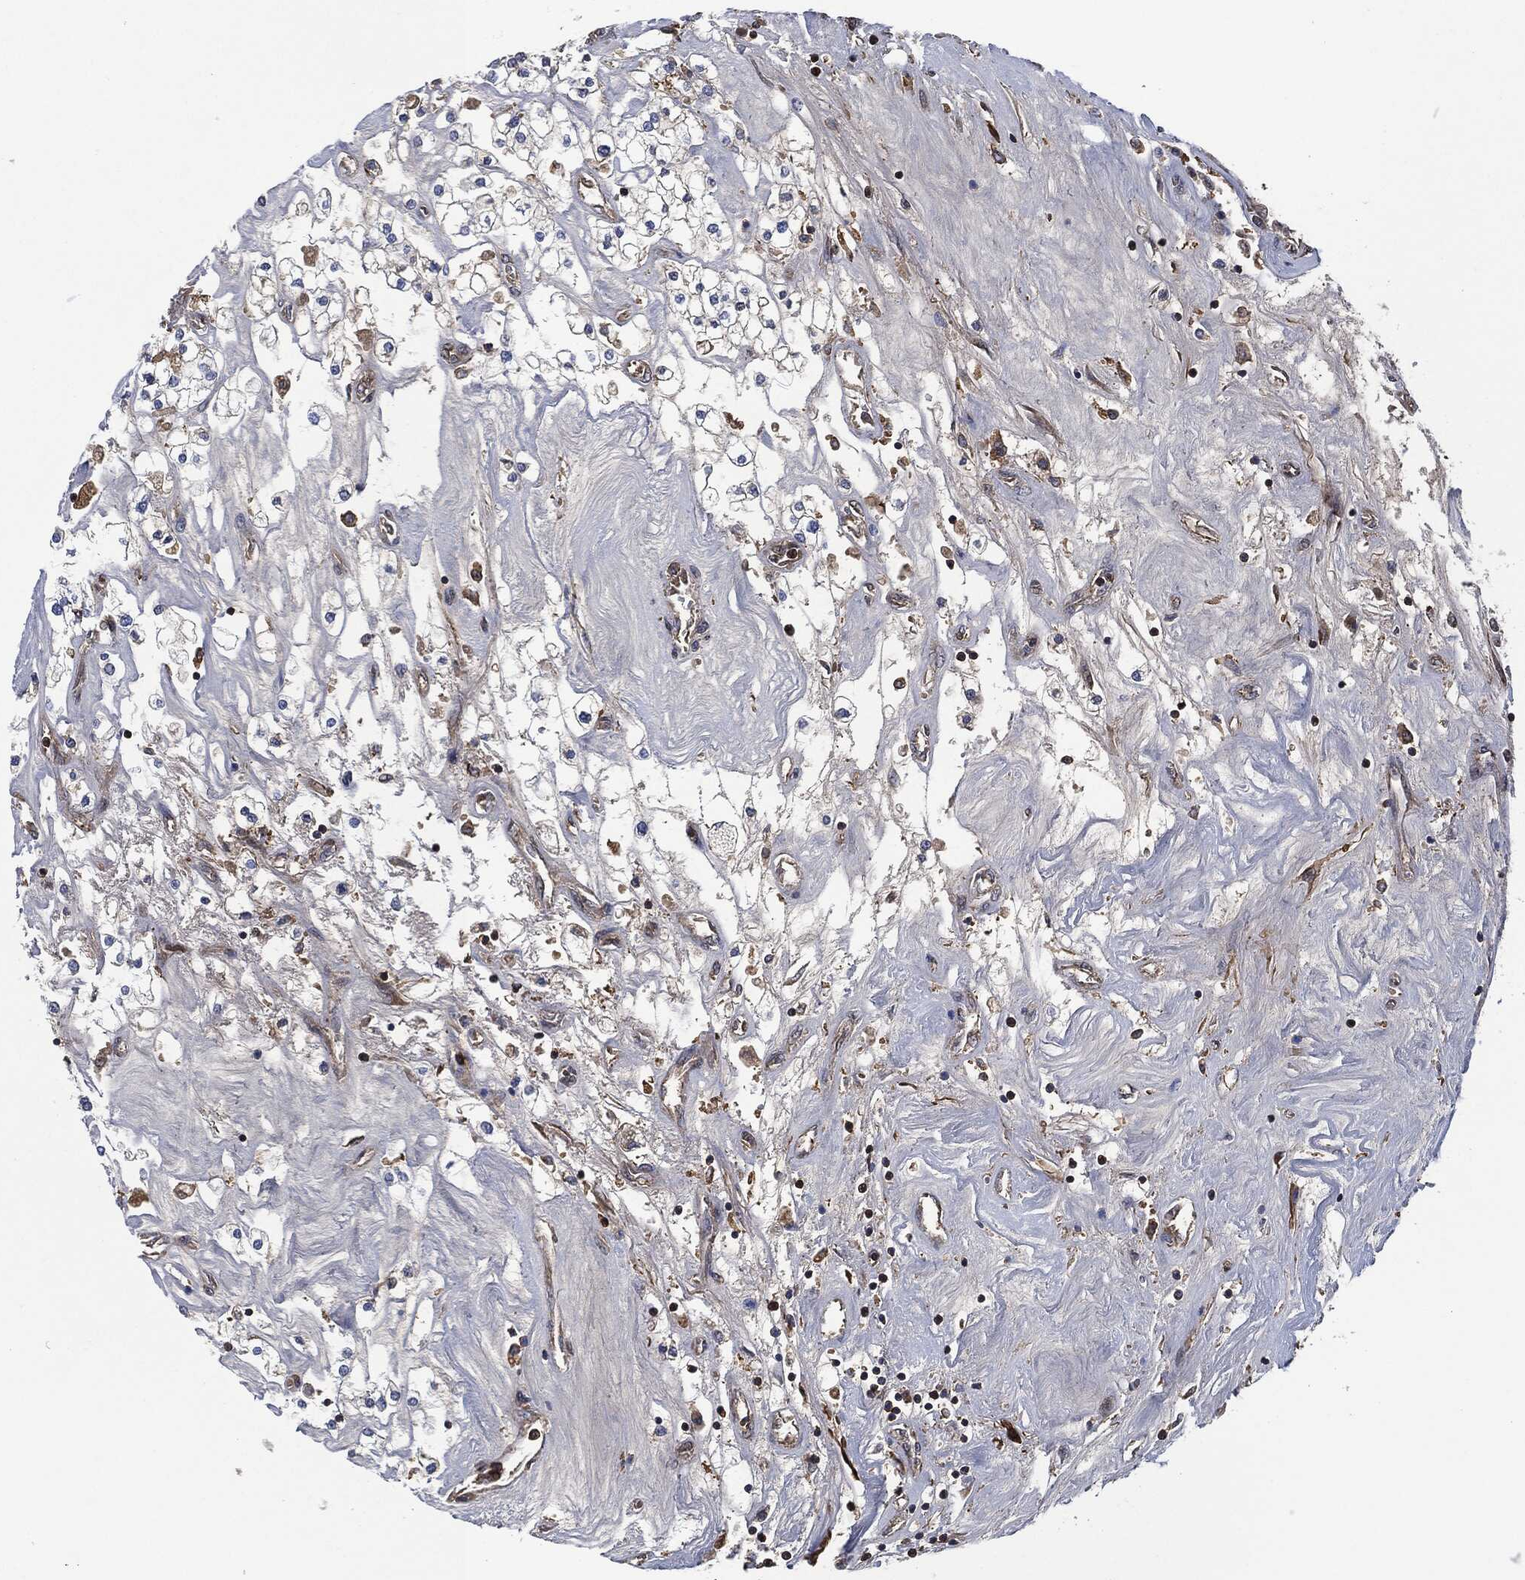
{"staining": {"intensity": "negative", "quantity": "none", "location": "none"}, "tissue": "renal cancer", "cell_type": "Tumor cells", "image_type": "cancer", "snomed": [{"axis": "morphology", "description": "Adenocarcinoma, NOS"}, {"axis": "topography", "description": "Kidney"}], "caption": "Protein analysis of adenocarcinoma (renal) exhibits no significant positivity in tumor cells. (DAB immunohistochemistry (IHC), high magnification).", "gene": "LGALS9", "patient": {"sex": "male", "age": 80}}